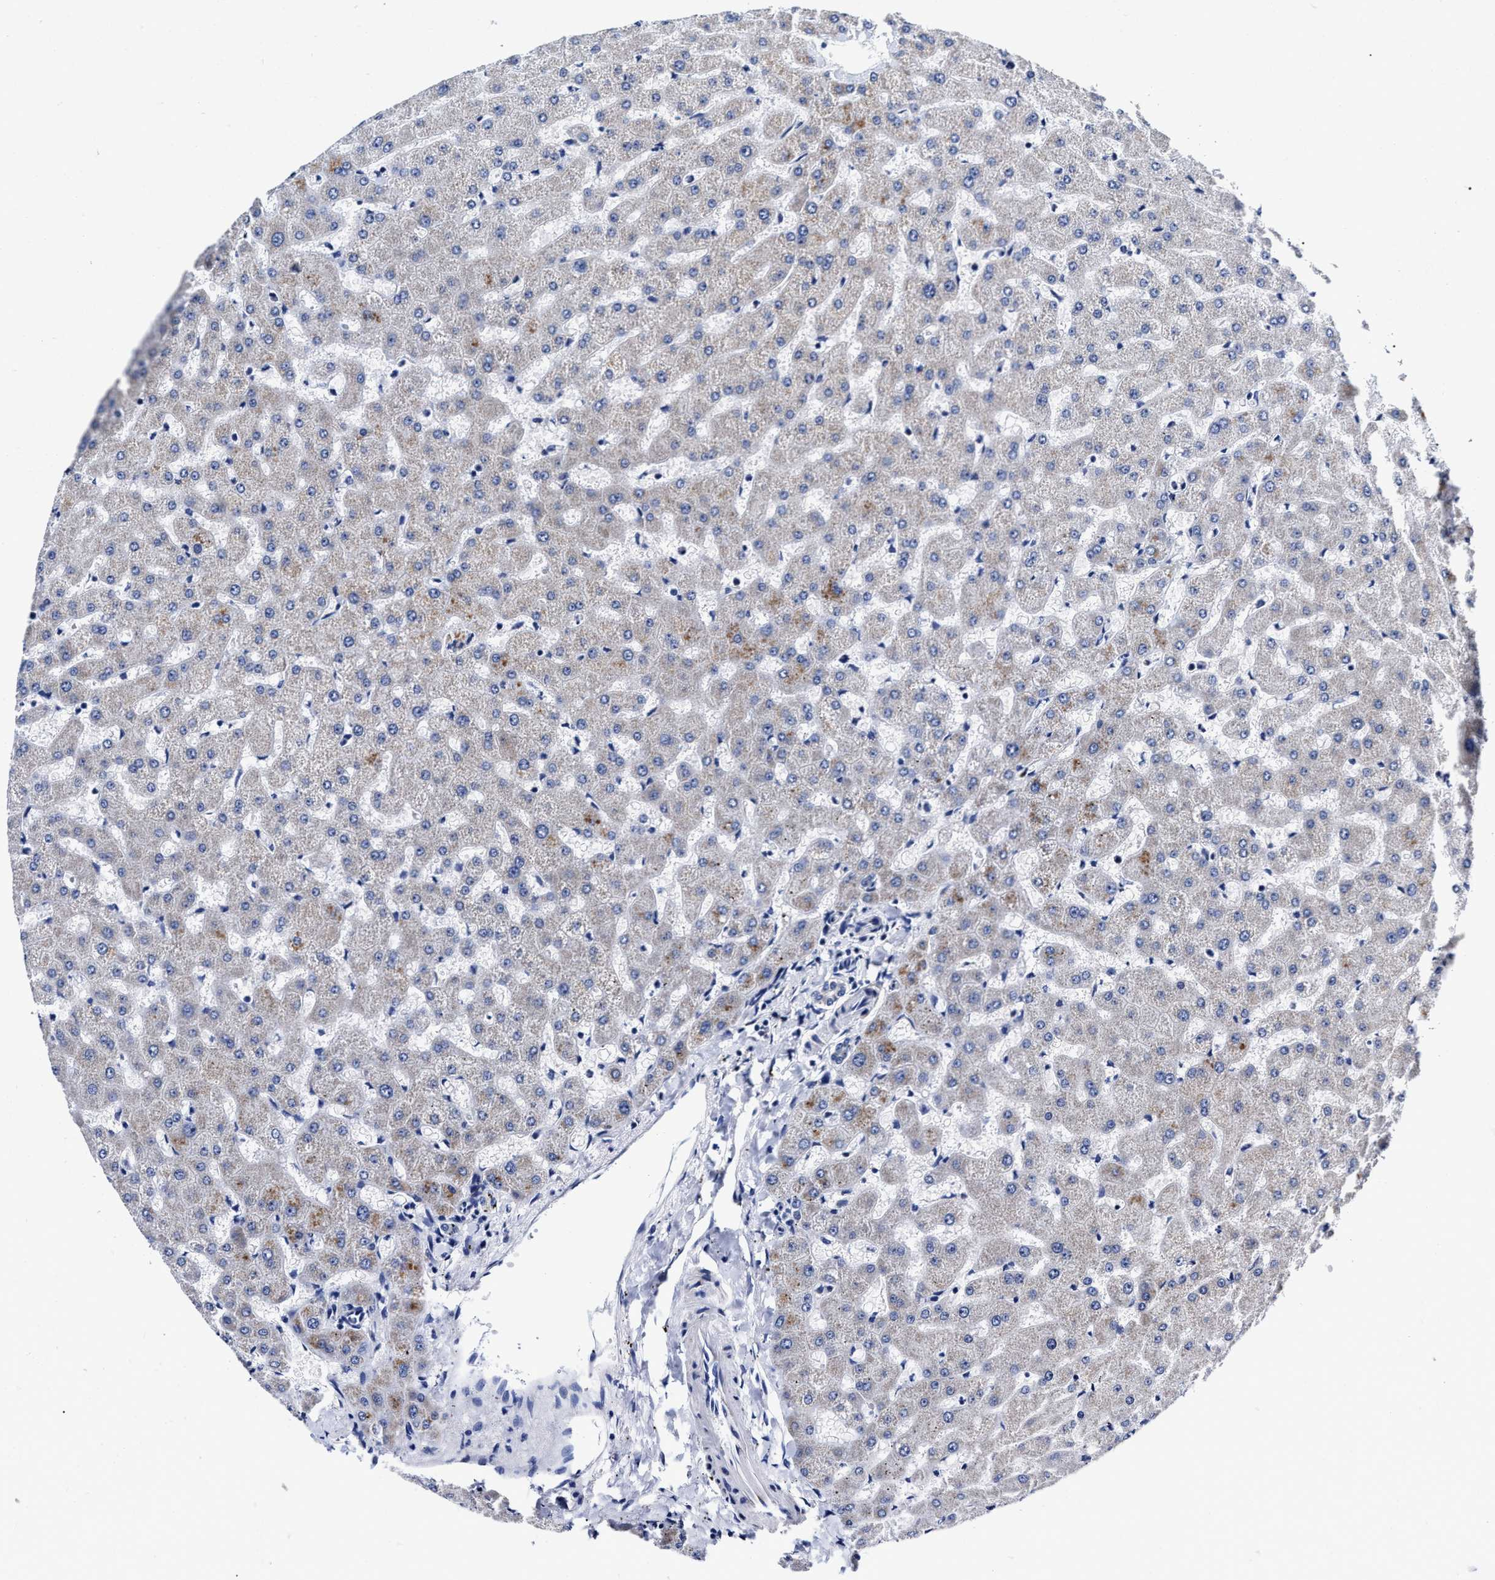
{"staining": {"intensity": "weak", "quantity": "<25%", "location": "cytoplasmic/membranous"}, "tissue": "liver", "cell_type": "Cholangiocytes", "image_type": "normal", "snomed": [{"axis": "morphology", "description": "Normal tissue, NOS"}, {"axis": "topography", "description": "Liver"}], "caption": "A high-resolution micrograph shows IHC staining of benign liver, which demonstrates no significant staining in cholangiocytes. (DAB (3,3'-diaminobenzidine) IHC visualized using brightfield microscopy, high magnification).", "gene": "HINT2", "patient": {"sex": "female", "age": 63}}